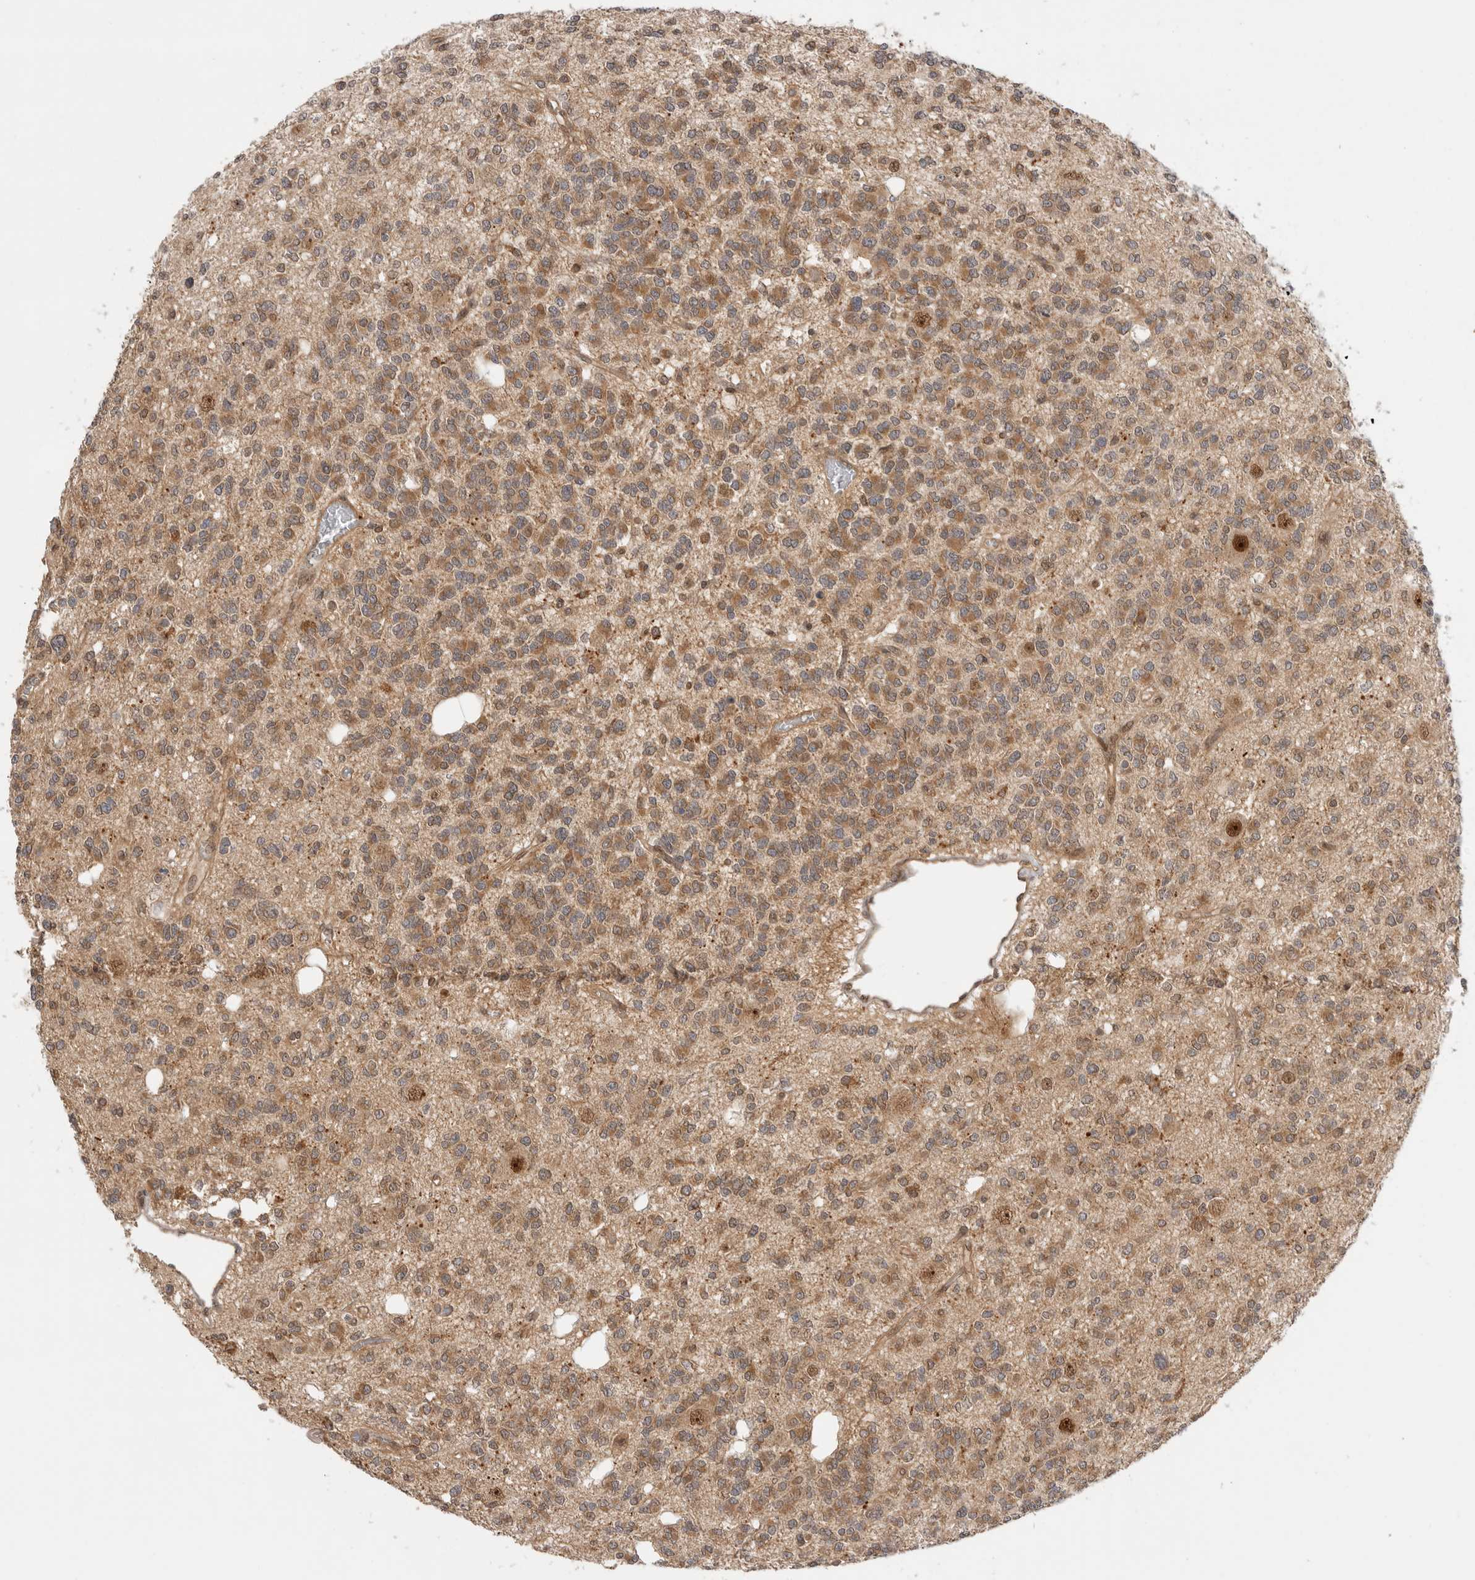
{"staining": {"intensity": "moderate", "quantity": ">75%", "location": "cytoplasmic/membranous"}, "tissue": "glioma", "cell_type": "Tumor cells", "image_type": "cancer", "snomed": [{"axis": "morphology", "description": "Glioma, malignant, Low grade"}, {"axis": "topography", "description": "Brain"}], "caption": "Immunohistochemistry staining of malignant low-grade glioma, which shows medium levels of moderate cytoplasmic/membranous staining in approximately >75% of tumor cells indicating moderate cytoplasmic/membranous protein positivity. The staining was performed using DAB (brown) for protein detection and nuclei were counterstained in hematoxylin (blue).", "gene": "DCAF8", "patient": {"sex": "male", "age": 38}}